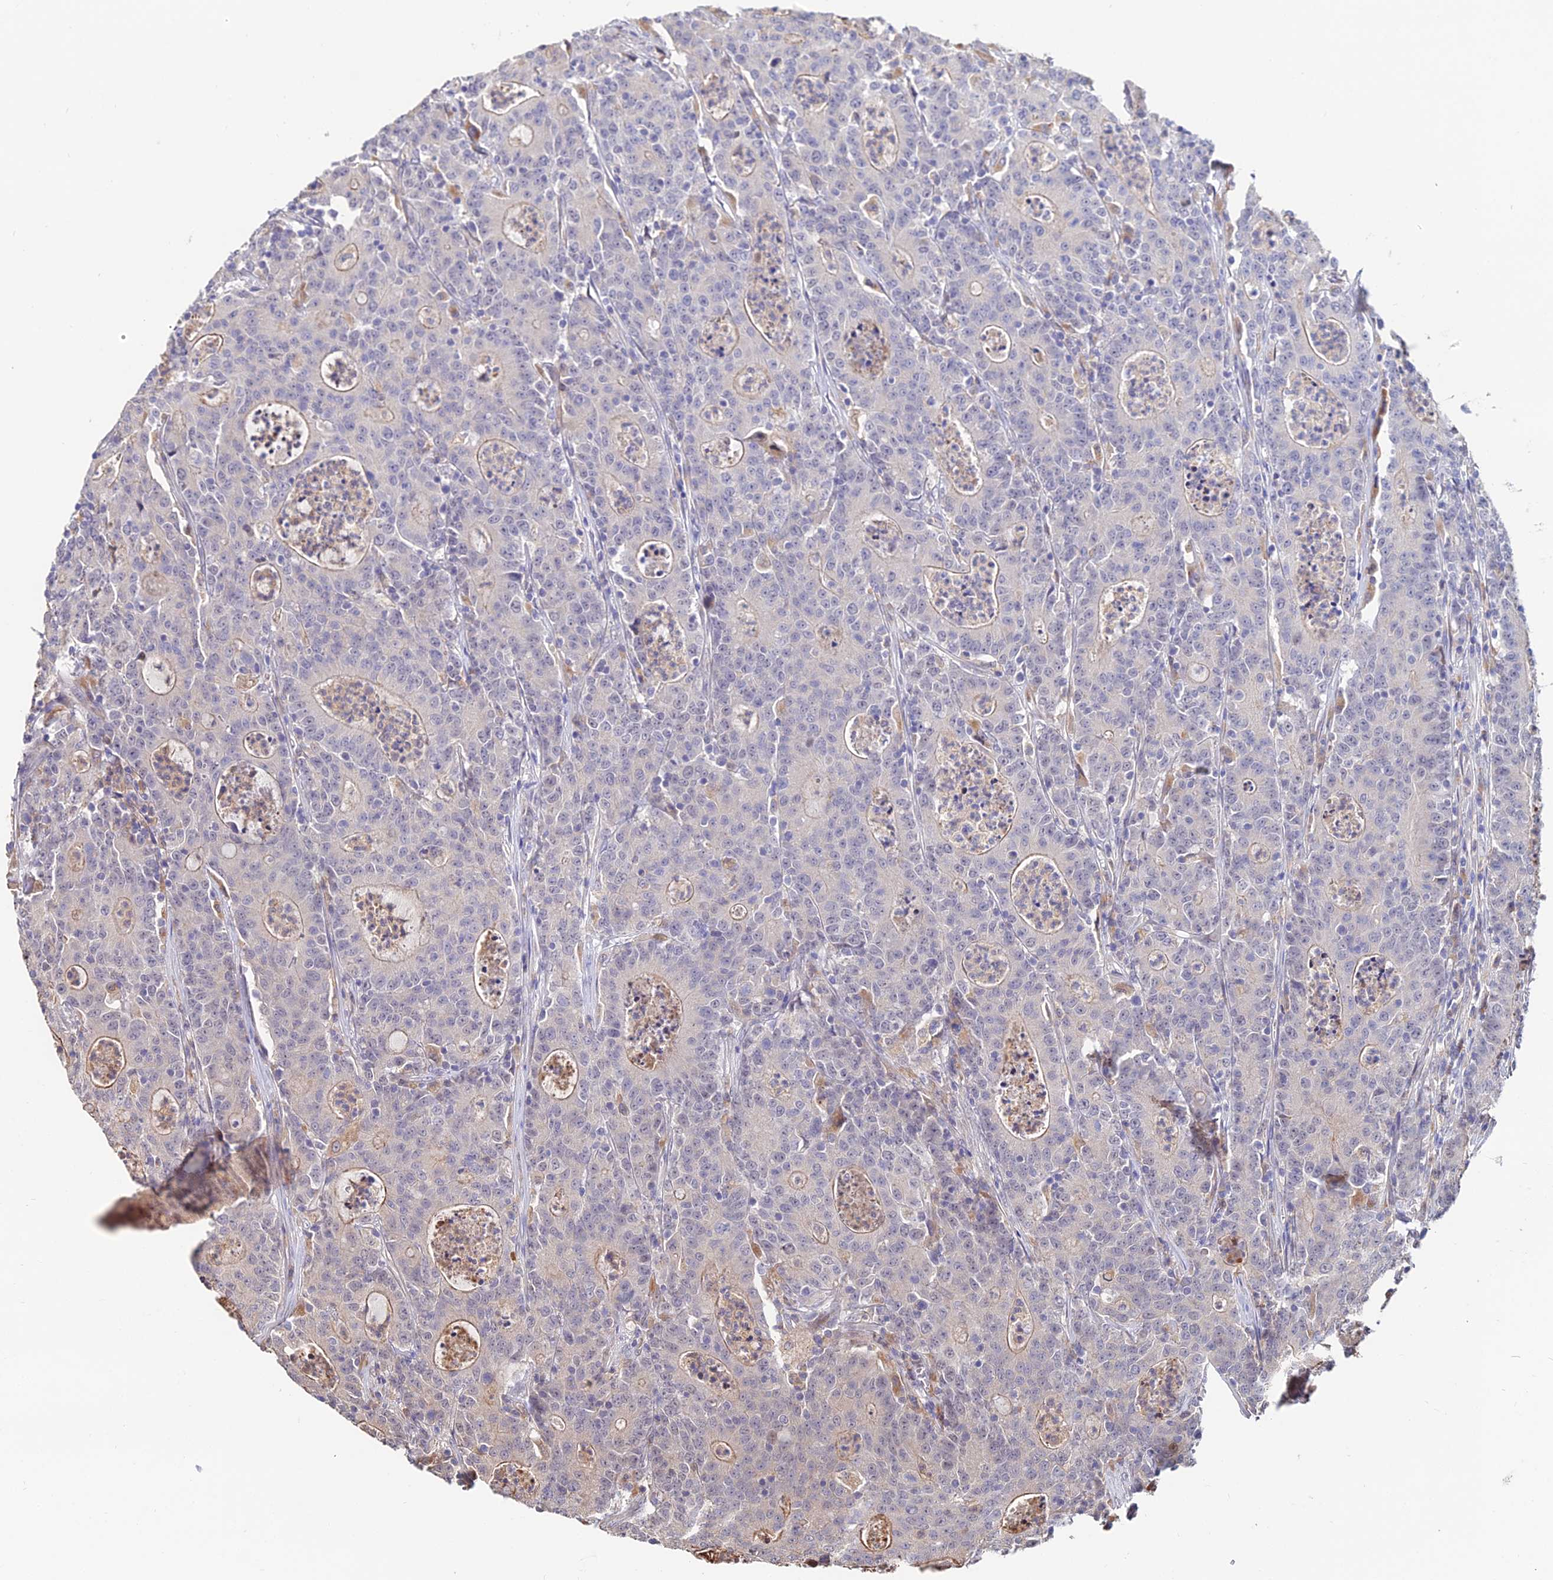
{"staining": {"intensity": "weak", "quantity": "<25%", "location": "cytoplasmic/membranous"}, "tissue": "colorectal cancer", "cell_type": "Tumor cells", "image_type": "cancer", "snomed": [{"axis": "morphology", "description": "Adenocarcinoma, NOS"}, {"axis": "topography", "description": "Colon"}], "caption": "Colorectal adenocarcinoma was stained to show a protein in brown. There is no significant staining in tumor cells.", "gene": "ACTR5", "patient": {"sex": "male", "age": 83}}